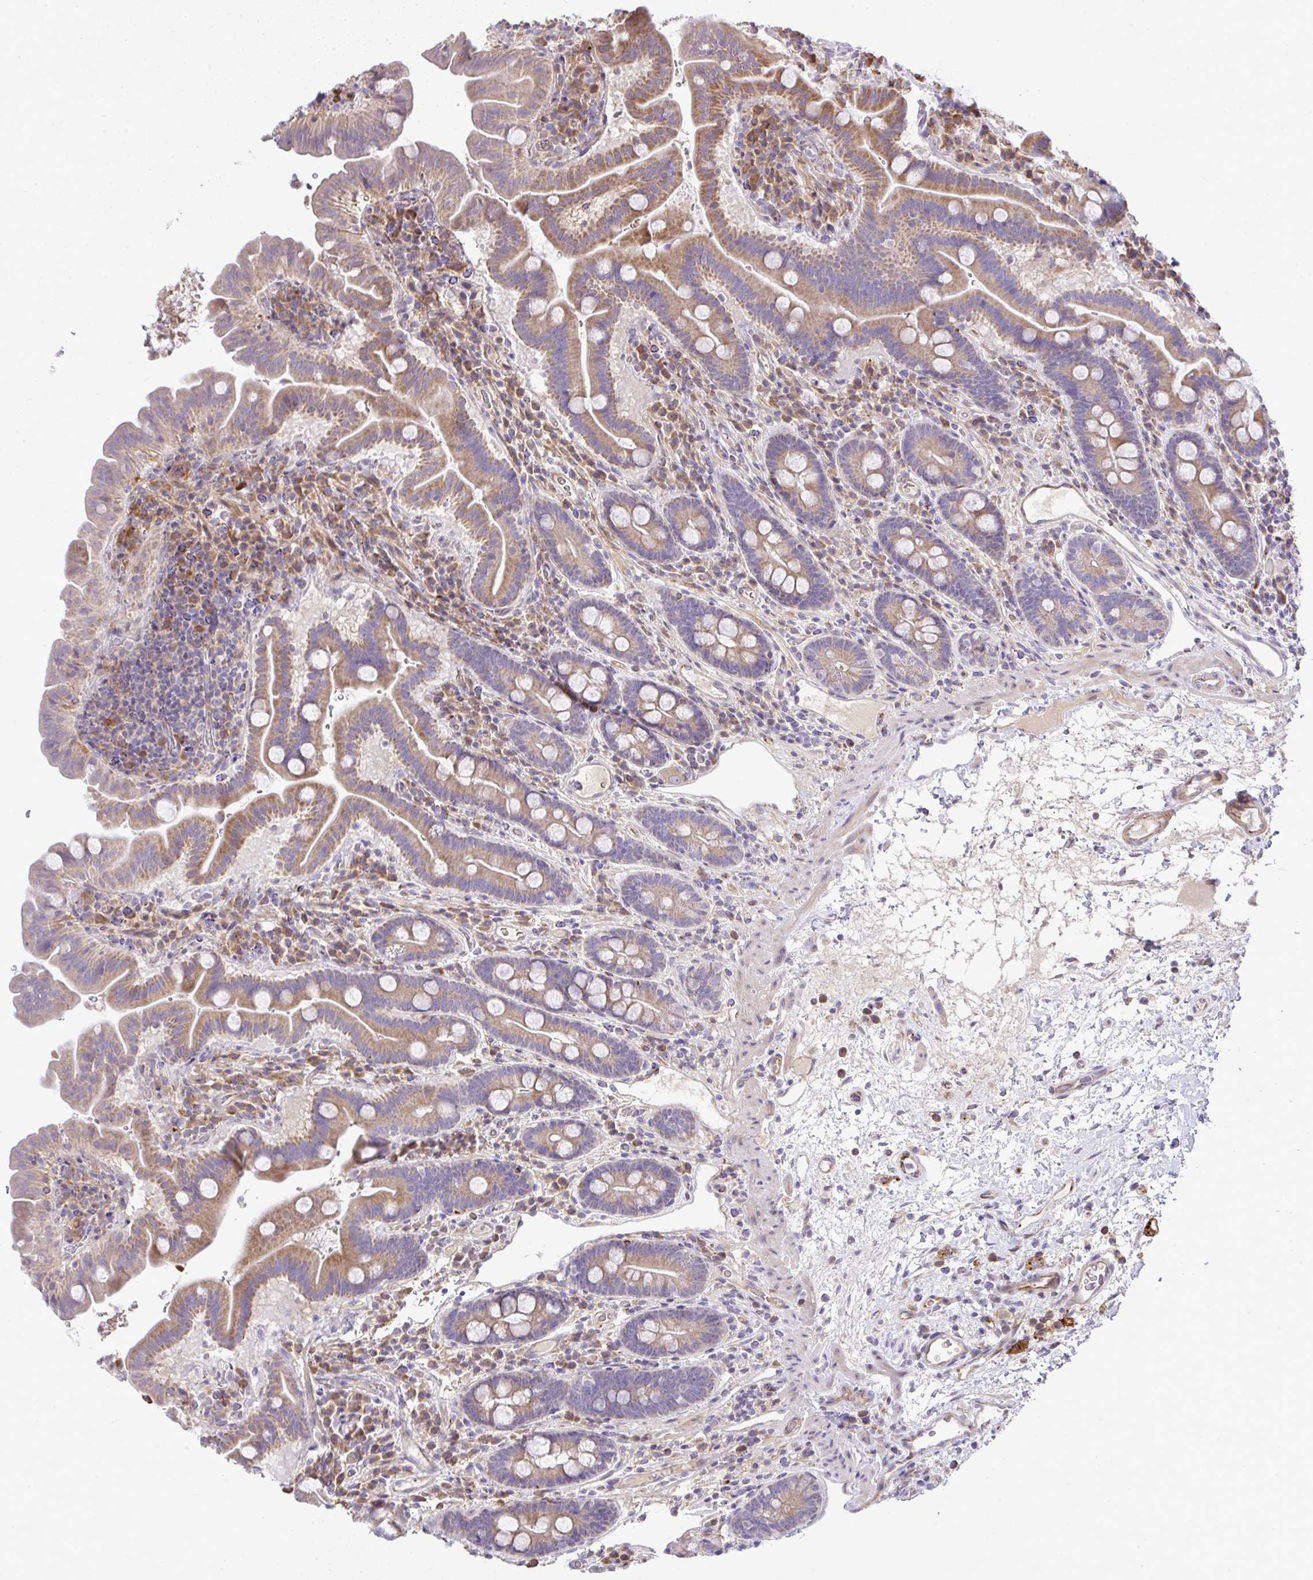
{"staining": {"intensity": "moderate", "quantity": ">75%", "location": "cytoplasmic/membranous"}, "tissue": "small intestine", "cell_type": "Glandular cells", "image_type": "normal", "snomed": [{"axis": "morphology", "description": "Normal tissue, NOS"}, {"axis": "topography", "description": "Small intestine"}], "caption": "Brown immunohistochemical staining in unremarkable small intestine shows moderate cytoplasmic/membranous expression in about >75% of glandular cells.", "gene": "GRID2", "patient": {"sex": "male", "age": 26}}